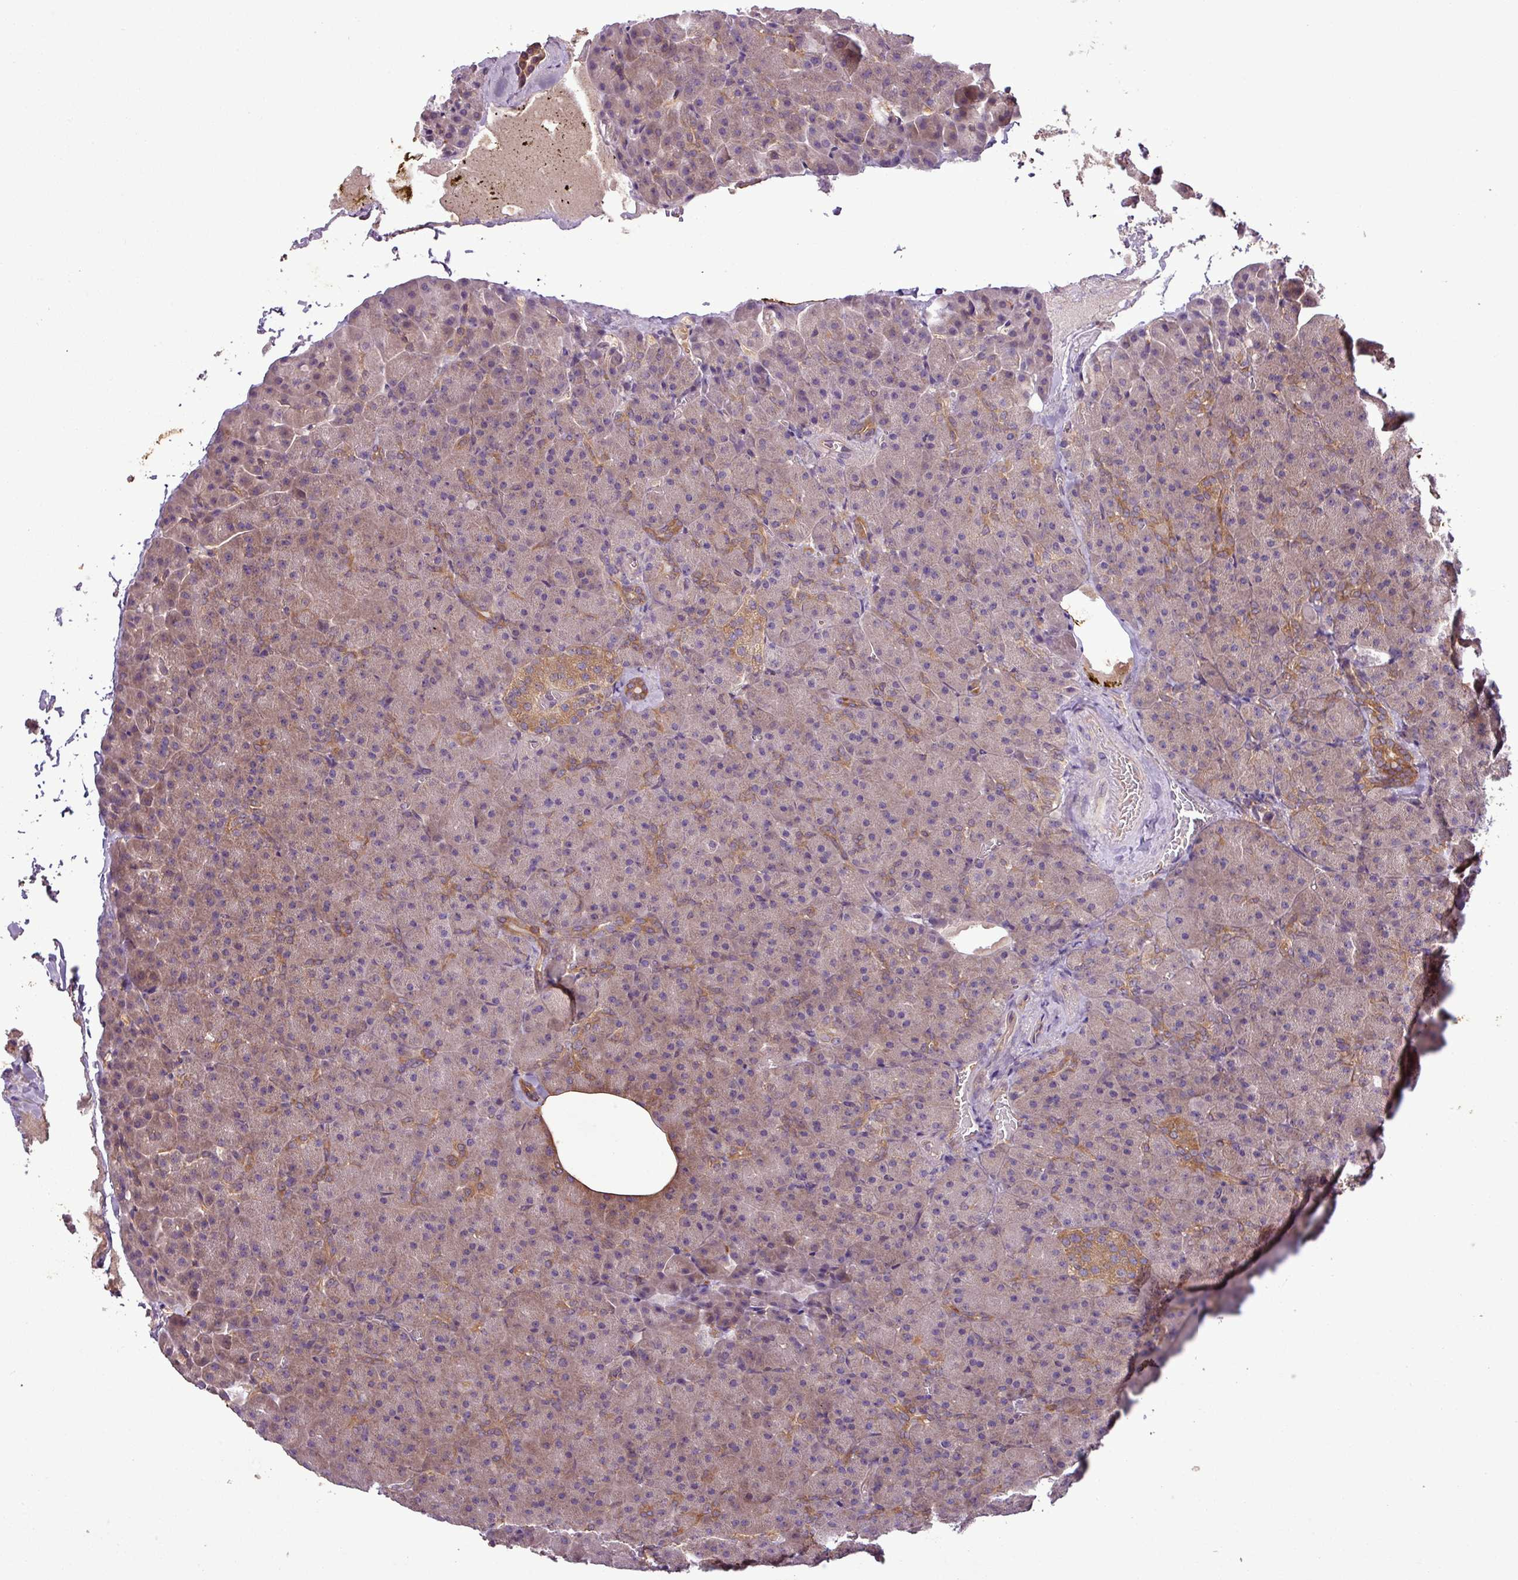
{"staining": {"intensity": "weak", "quantity": "25%-75%", "location": "cytoplasmic/membranous"}, "tissue": "pancreas", "cell_type": "Exocrine glandular cells", "image_type": "normal", "snomed": [{"axis": "morphology", "description": "Normal tissue, NOS"}, {"axis": "topography", "description": "Pancreas"}], "caption": "Immunohistochemical staining of normal human pancreas exhibits 25%-75% levels of weak cytoplasmic/membranous protein positivity in about 25%-75% of exocrine glandular cells. Using DAB (brown) and hematoxylin (blue) stains, captured at high magnification using brightfield microscopy.", "gene": "SIRPB2", "patient": {"sex": "female", "age": 74}}